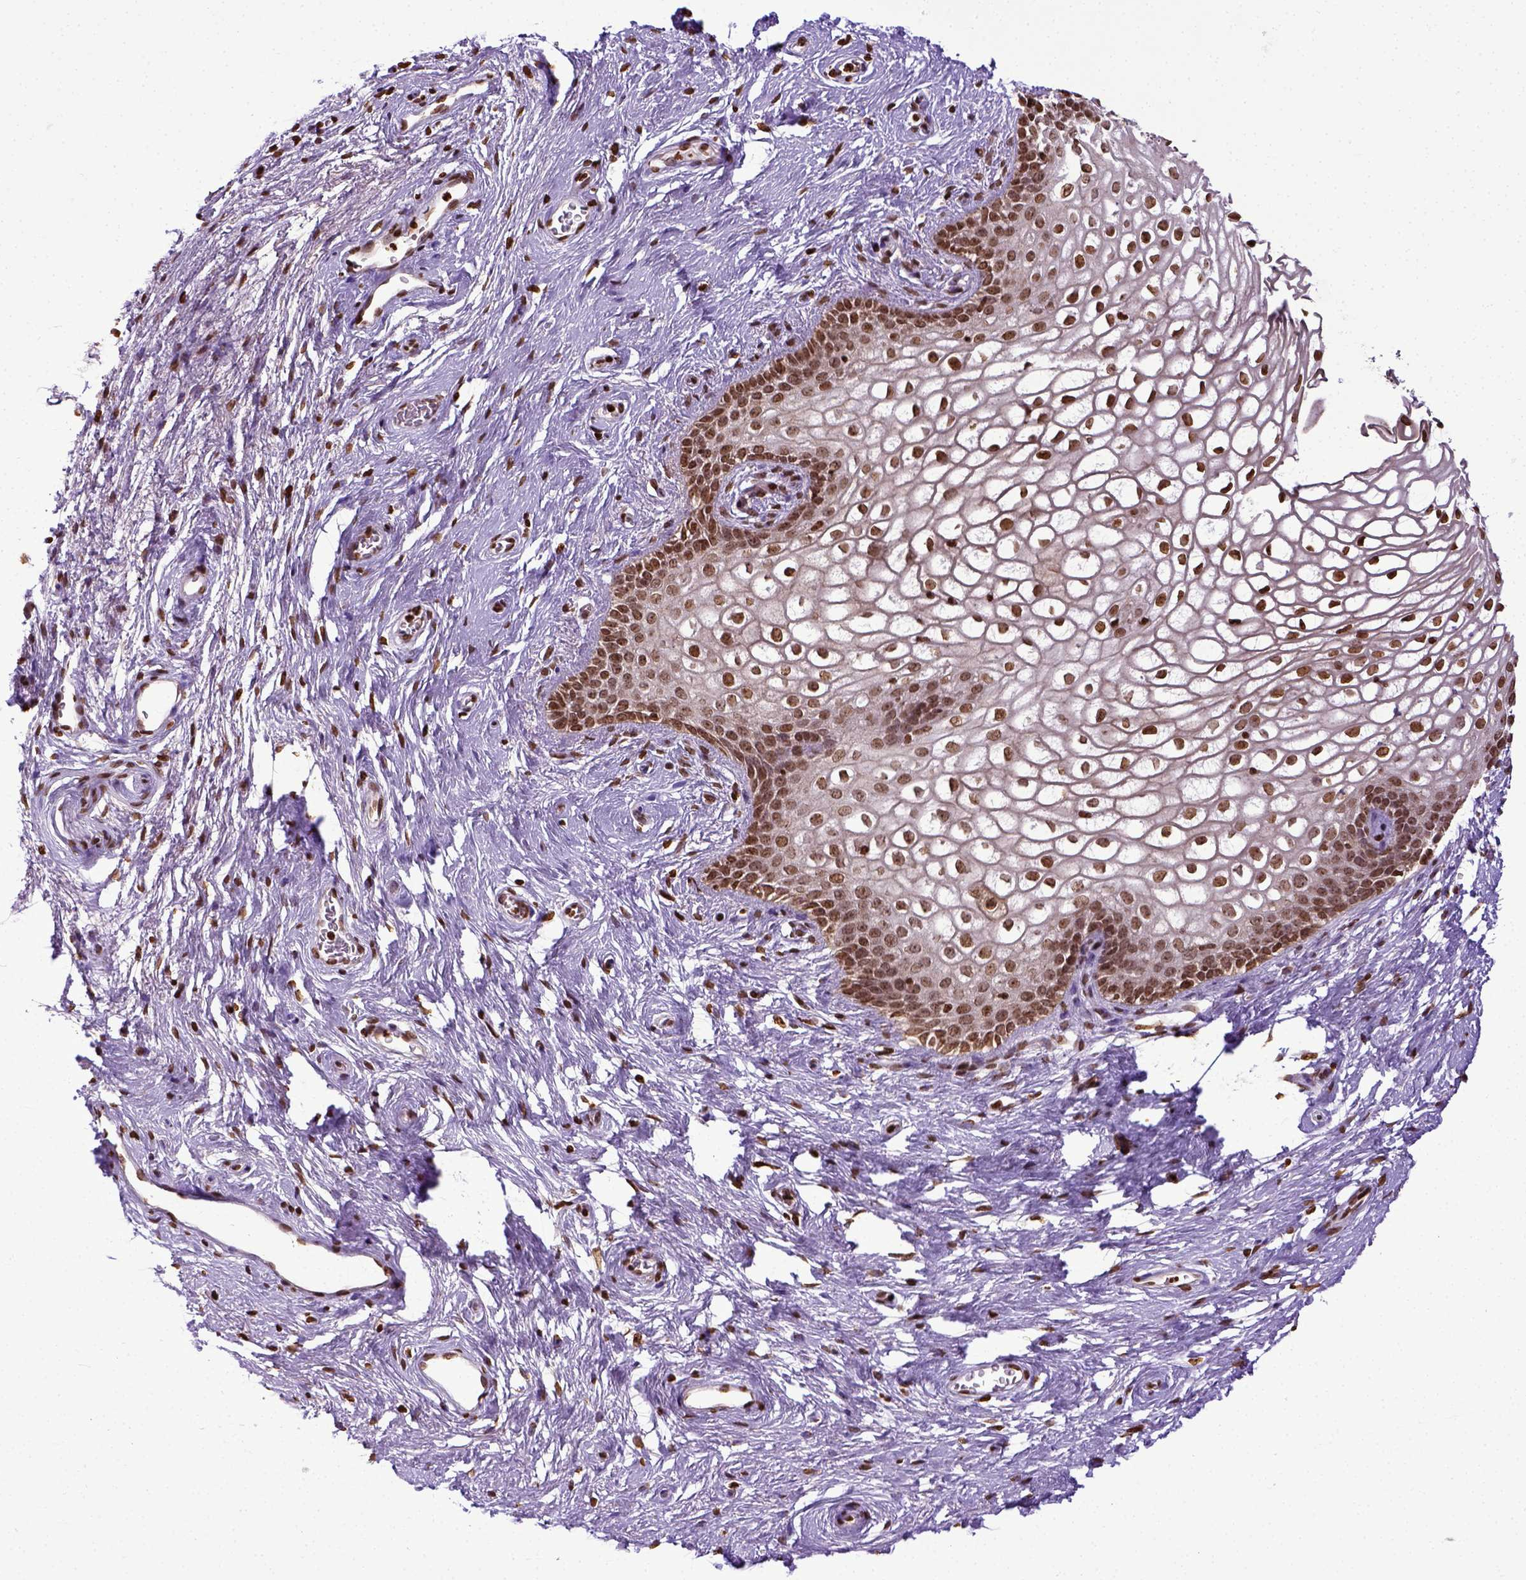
{"staining": {"intensity": "moderate", "quantity": ">75%", "location": "nuclear"}, "tissue": "skin", "cell_type": "Epidermal cells", "image_type": "normal", "snomed": [{"axis": "morphology", "description": "Normal tissue, NOS"}, {"axis": "topography", "description": "Anal"}], "caption": "A medium amount of moderate nuclear expression is seen in about >75% of epidermal cells in benign skin.", "gene": "ZNF75D", "patient": {"sex": "female", "age": 46}}